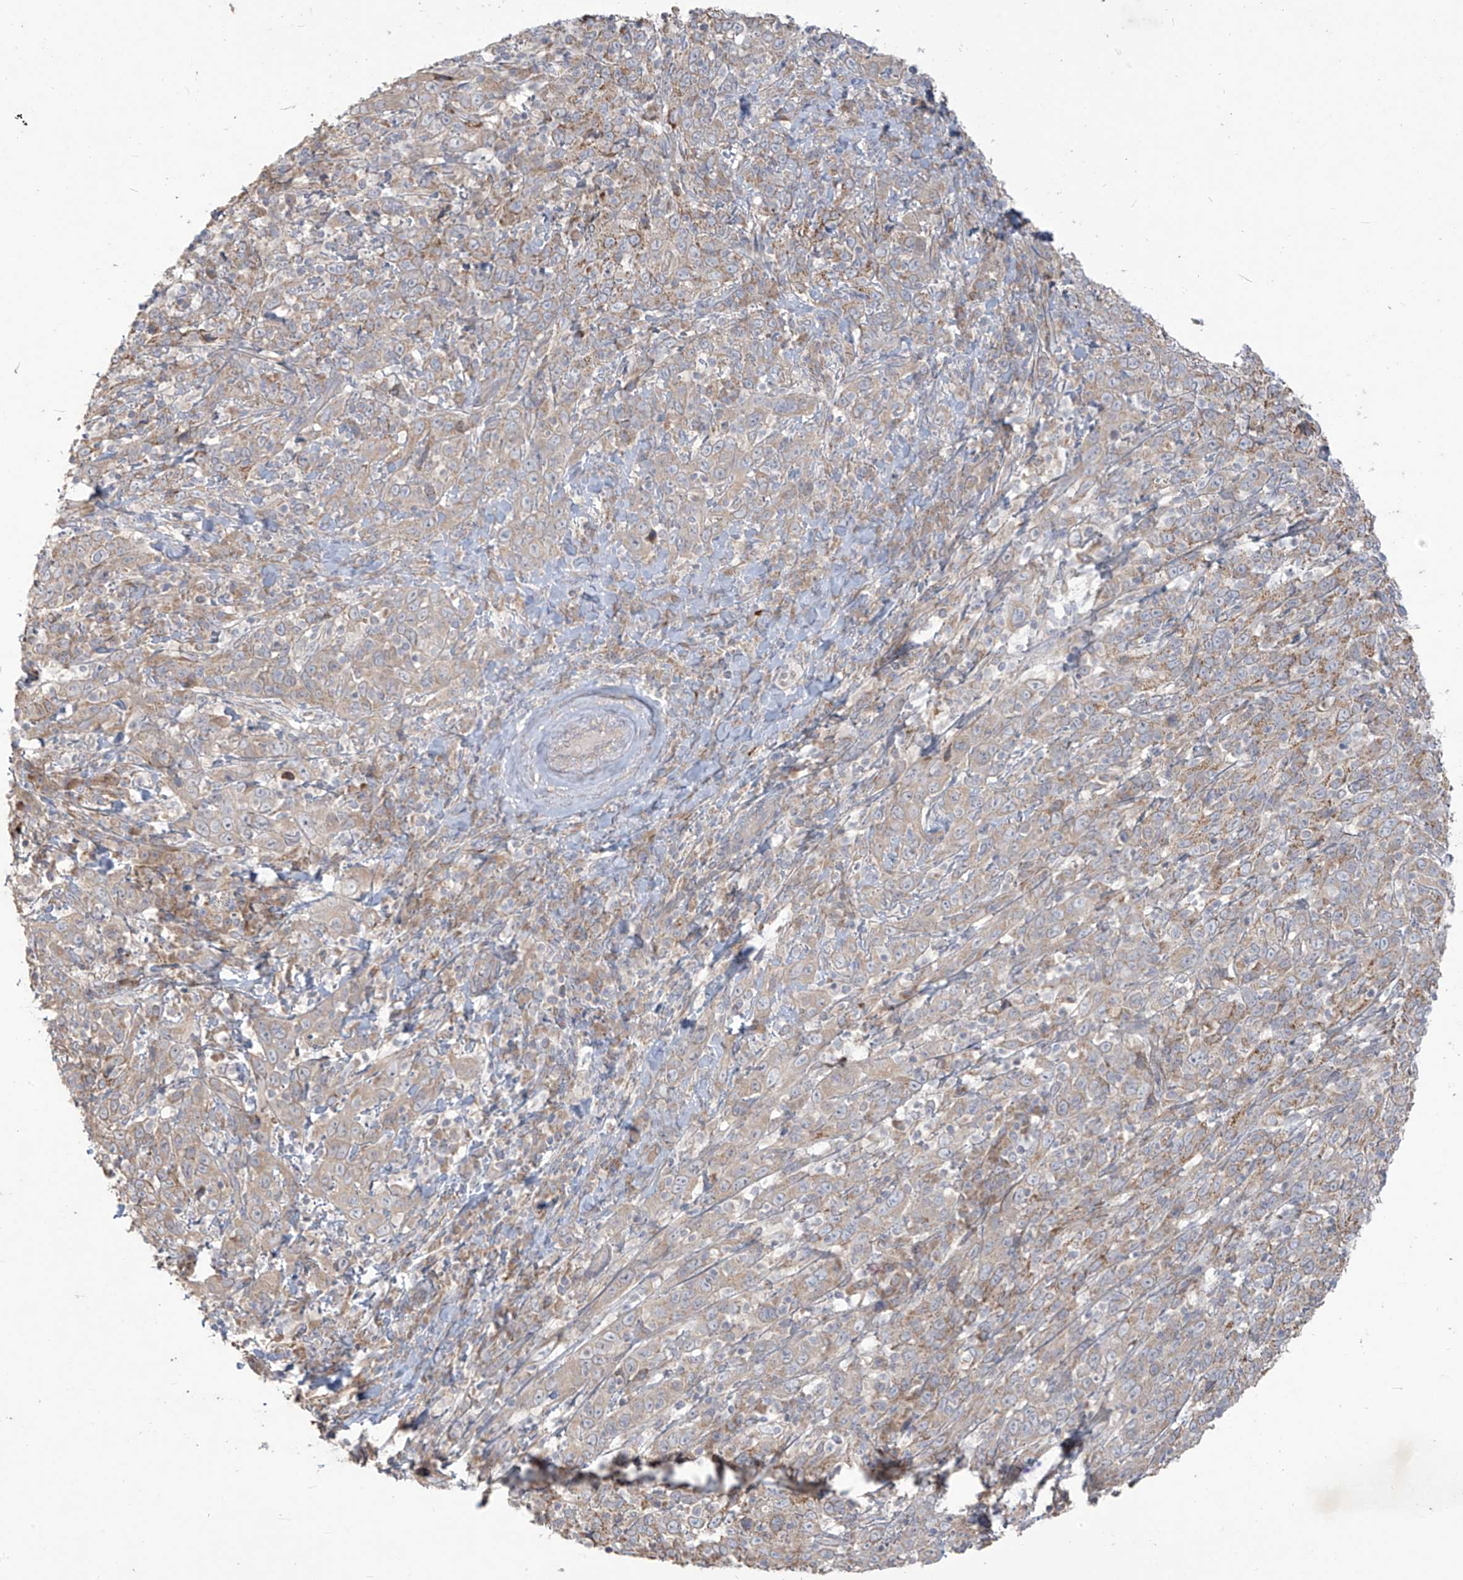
{"staining": {"intensity": "negative", "quantity": "none", "location": "none"}, "tissue": "cervical cancer", "cell_type": "Tumor cells", "image_type": "cancer", "snomed": [{"axis": "morphology", "description": "Squamous cell carcinoma, NOS"}, {"axis": "topography", "description": "Cervix"}], "caption": "There is no significant positivity in tumor cells of squamous cell carcinoma (cervical).", "gene": "MAGIX", "patient": {"sex": "female", "age": 46}}